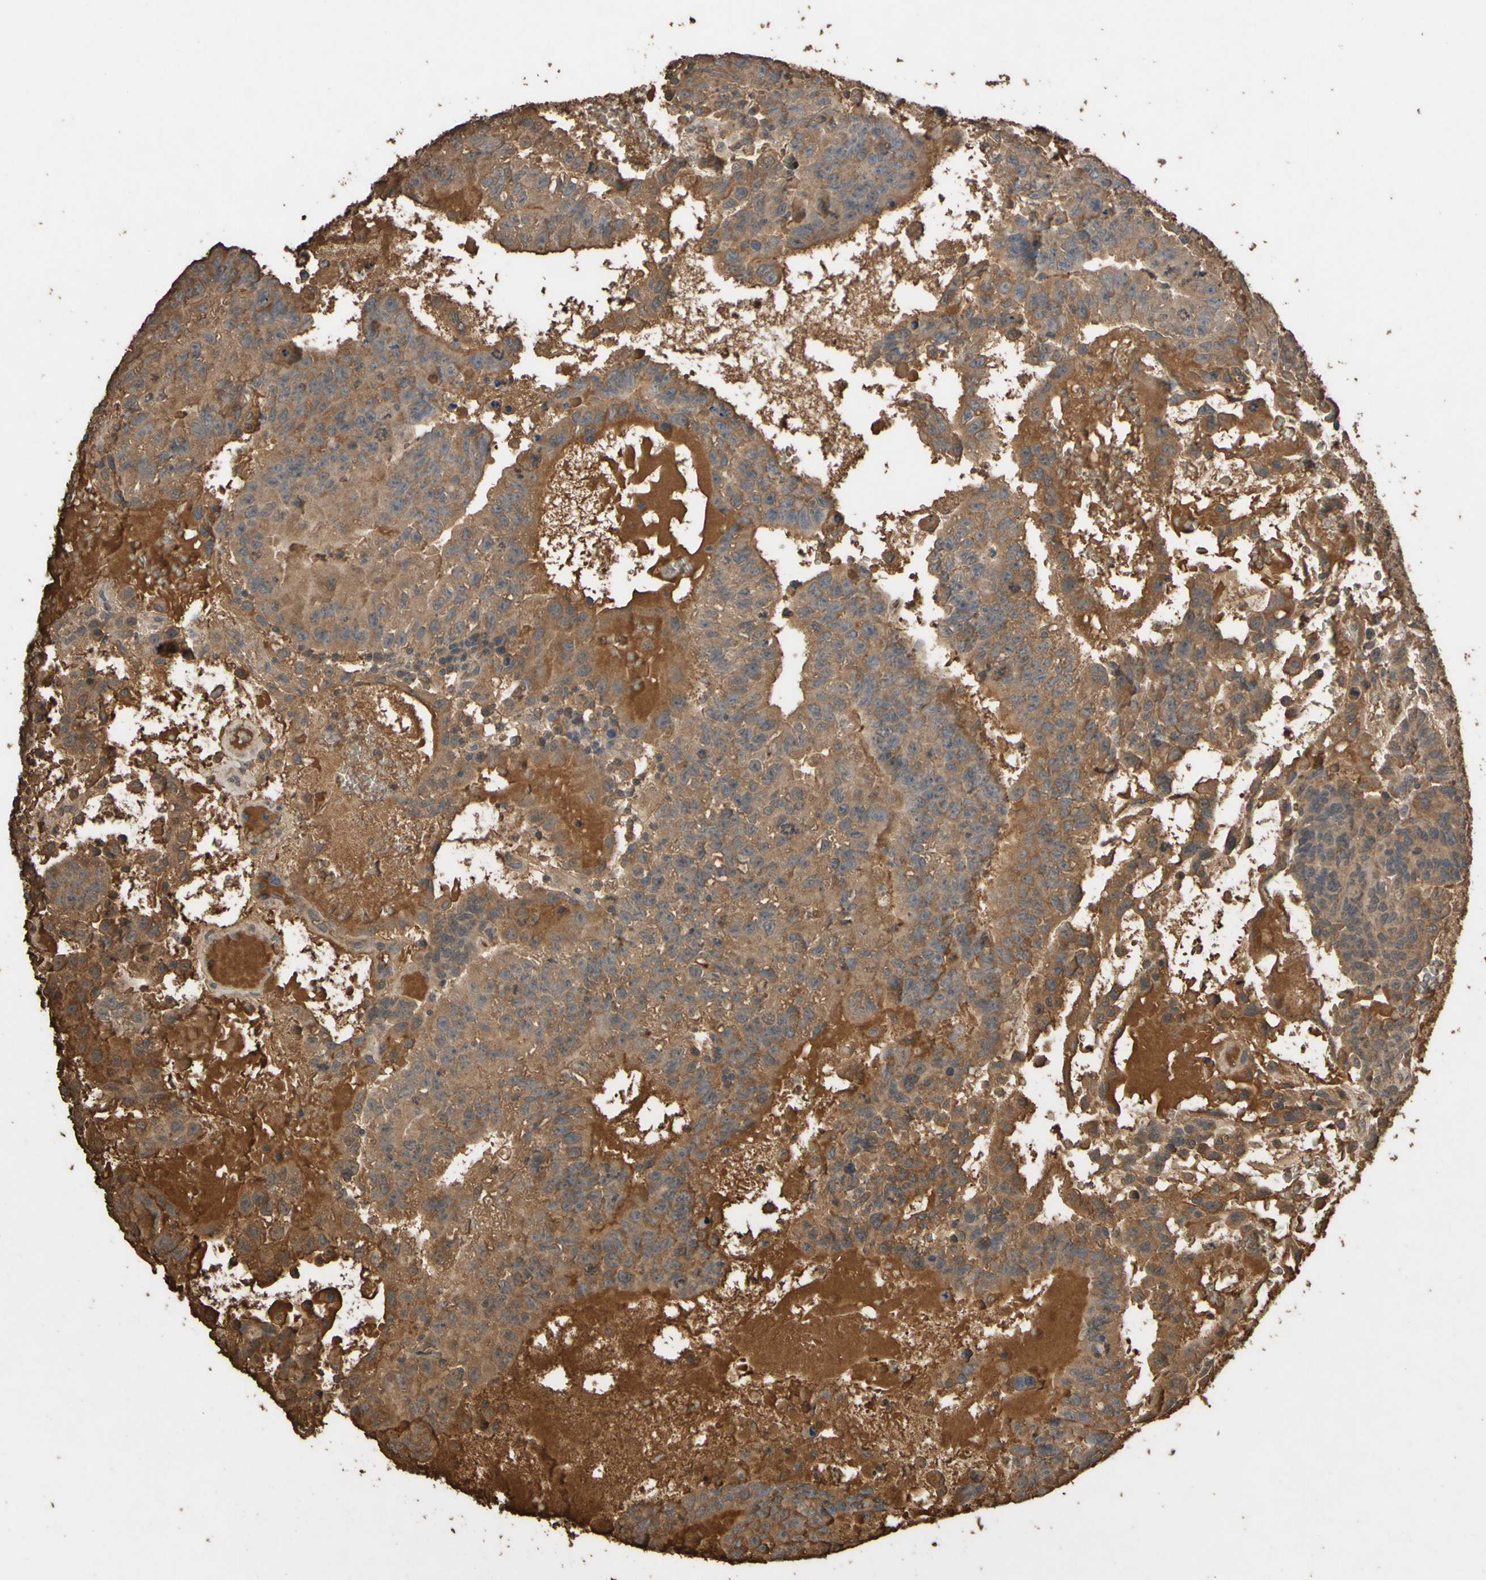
{"staining": {"intensity": "moderate", "quantity": ">75%", "location": "cytoplasmic/membranous"}, "tissue": "testis cancer", "cell_type": "Tumor cells", "image_type": "cancer", "snomed": [{"axis": "morphology", "description": "Seminoma, NOS"}, {"axis": "morphology", "description": "Carcinoma, Embryonal, NOS"}, {"axis": "topography", "description": "Testis"}], "caption": "IHC of human embryonal carcinoma (testis) reveals medium levels of moderate cytoplasmic/membranous expression in approximately >75% of tumor cells.", "gene": "PTGDS", "patient": {"sex": "male", "age": 52}}